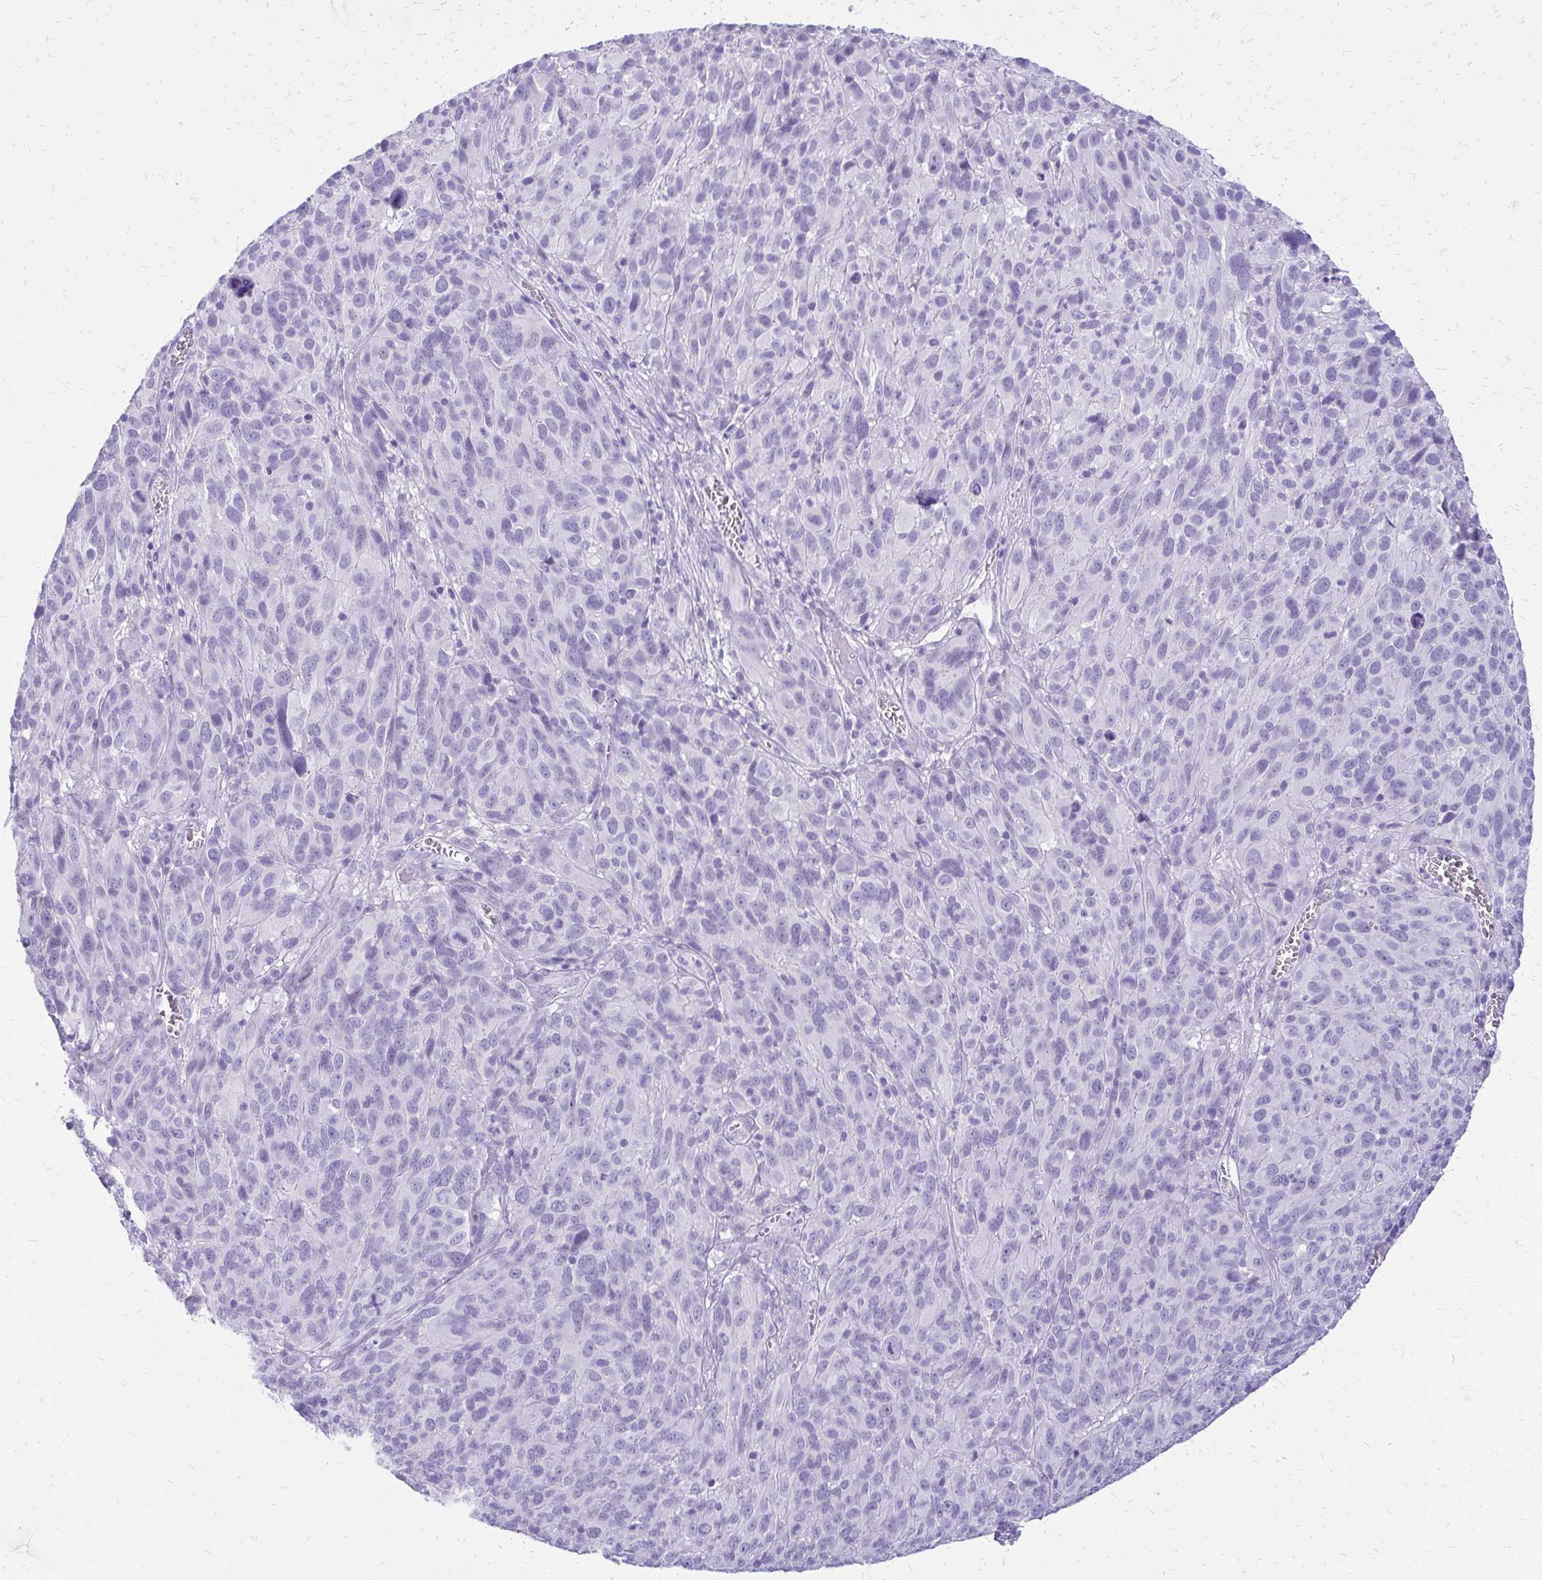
{"staining": {"intensity": "negative", "quantity": "none", "location": "none"}, "tissue": "melanoma", "cell_type": "Tumor cells", "image_type": "cancer", "snomed": [{"axis": "morphology", "description": "Malignant melanoma, NOS"}, {"axis": "topography", "description": "Skin"}], "caption": "Human malignant melanoma stained for a protein using IHC demonstrates no positivity in tumor cells.", "gene": "SLC32A1", "patient": {"sex": "male", "age": 51}}